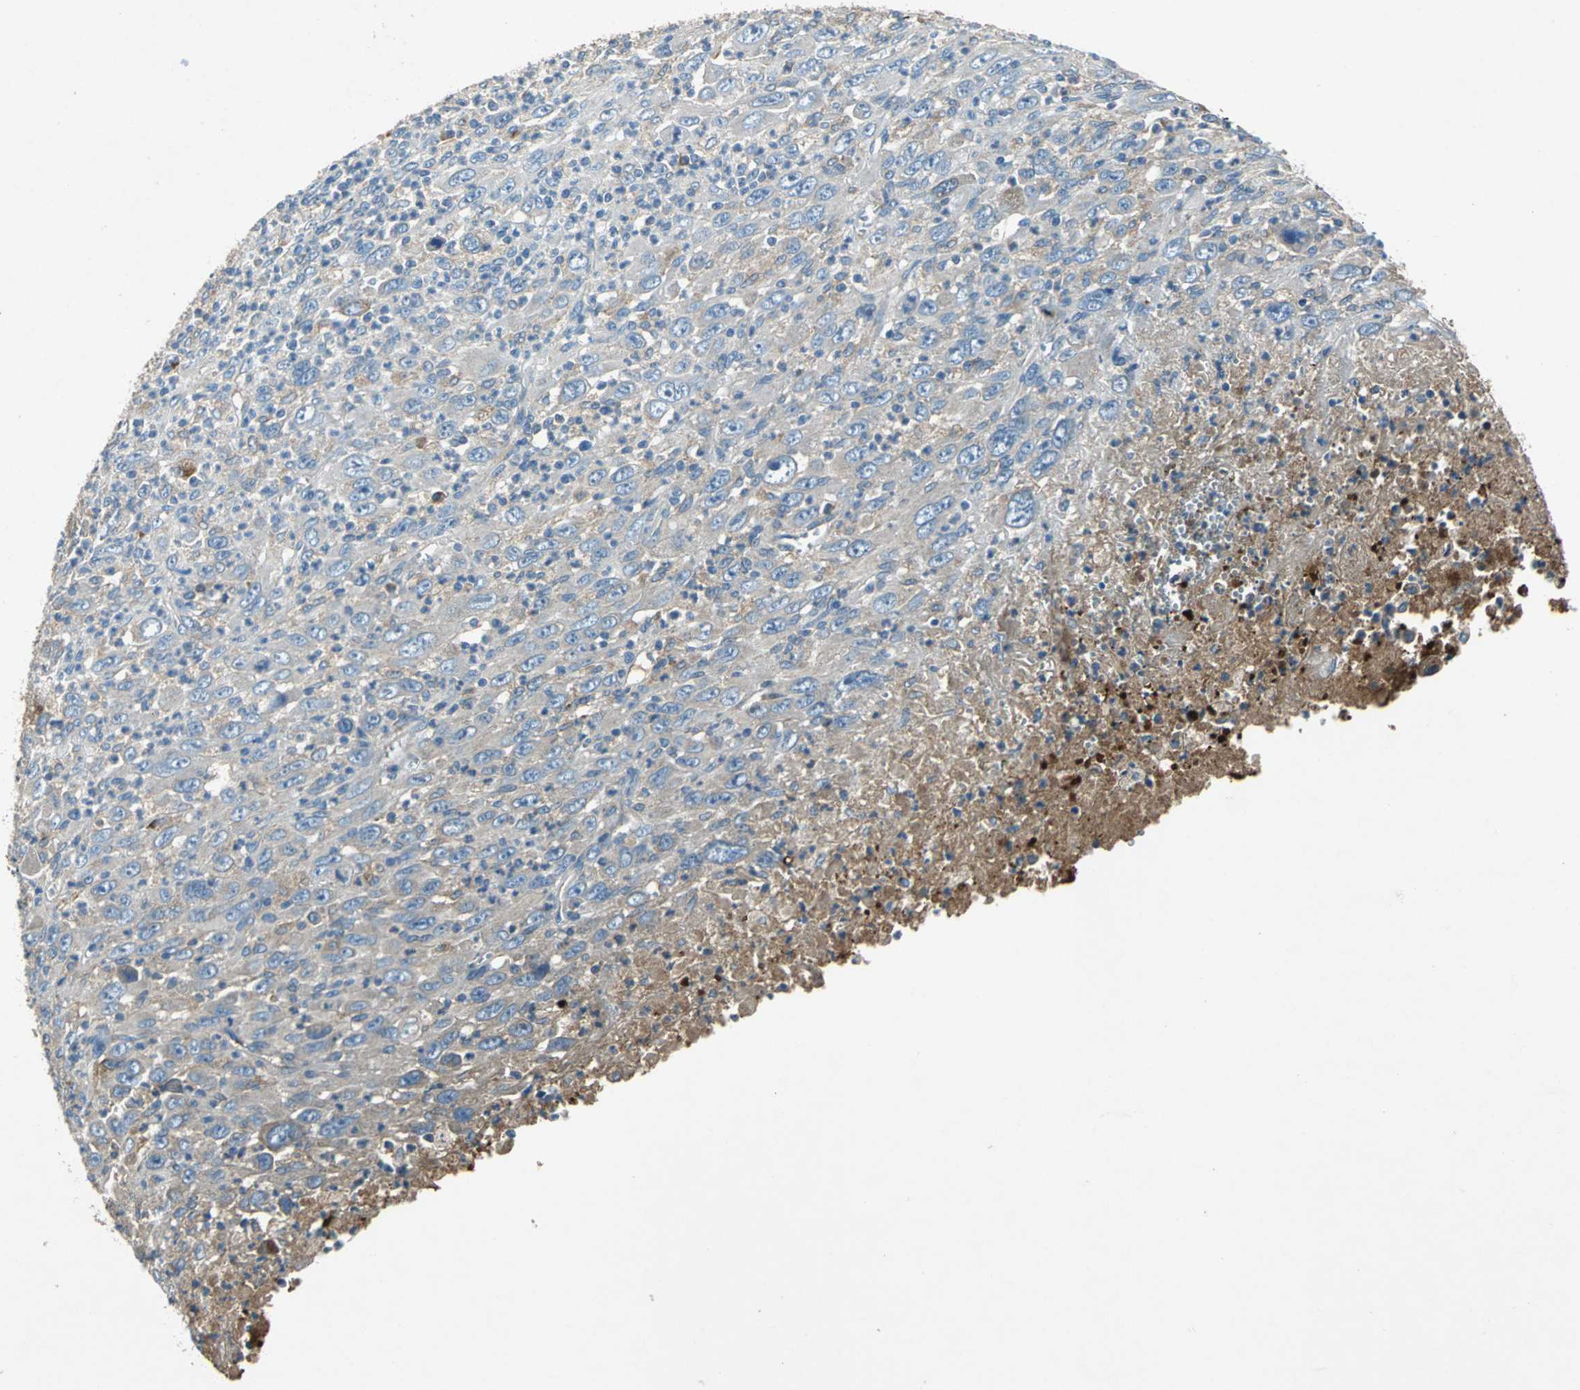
{"staining": {"intensity": "weak", "quantity": ">75%", "location": "cytoplasmic/membranous"}, "tissue": "melanoma", "cell_type": "Tumor cells", "image_type": "cancer", "snomed": [{"axis": "morphology", "description": "Malignant melanoma, Metastatic site"}, {"axis": "topography", "description": "Skin"}], "caption": "A low amount of weak cytoplasmic/membranous expression is seen in about >75% of tumor cells in malignant melanoma (metastatic site) tissue.", "gene": "HEPH", "patient": {"sex": "female", "age": 56}}